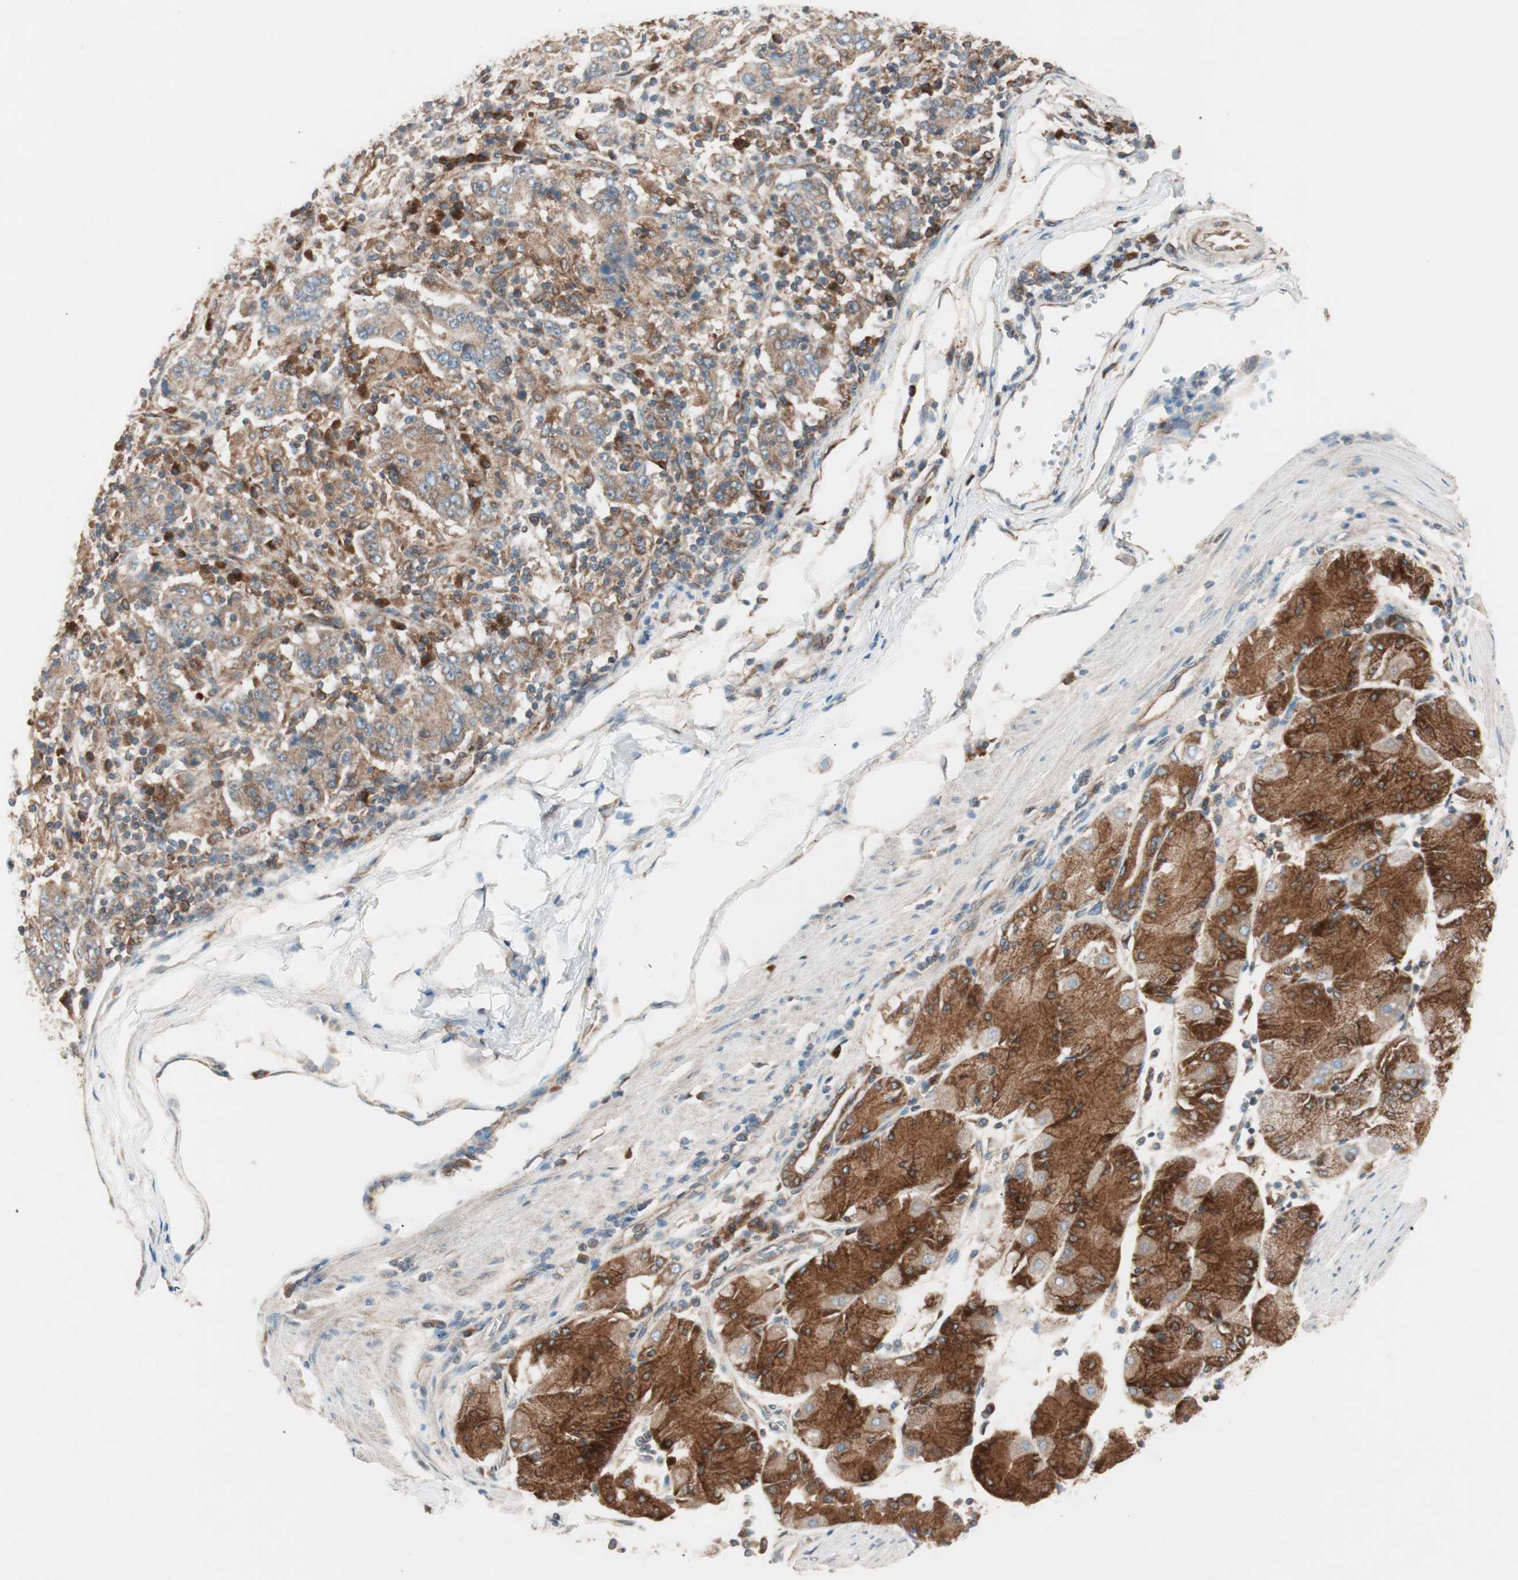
{"staining": {"intensity": "moderate", "quantity": ">75%", "location": "cytoplasmic/membranous"}, "tissue": "stomach cancer", "cell_type": "Tumor cells", "image_type": "cancer", "snomed": [{"axis": "morphology", "description": "Normal tissue, NOS"}, {"axis": "morphology", "description": "Adenocarcinoma, NOS"}, {"axis": "topography", "description": "Stomach, upper"}, {"axis": "topography", "description": "Stomach"}], "caption": "Protein staining shows moderate cytoplasmic/membranous expression in approximately >75% of tumor cells in adenocarcinoma (stomach).", "gene": "RAB5A", "patient": {"sex": "male", "age": 59}}